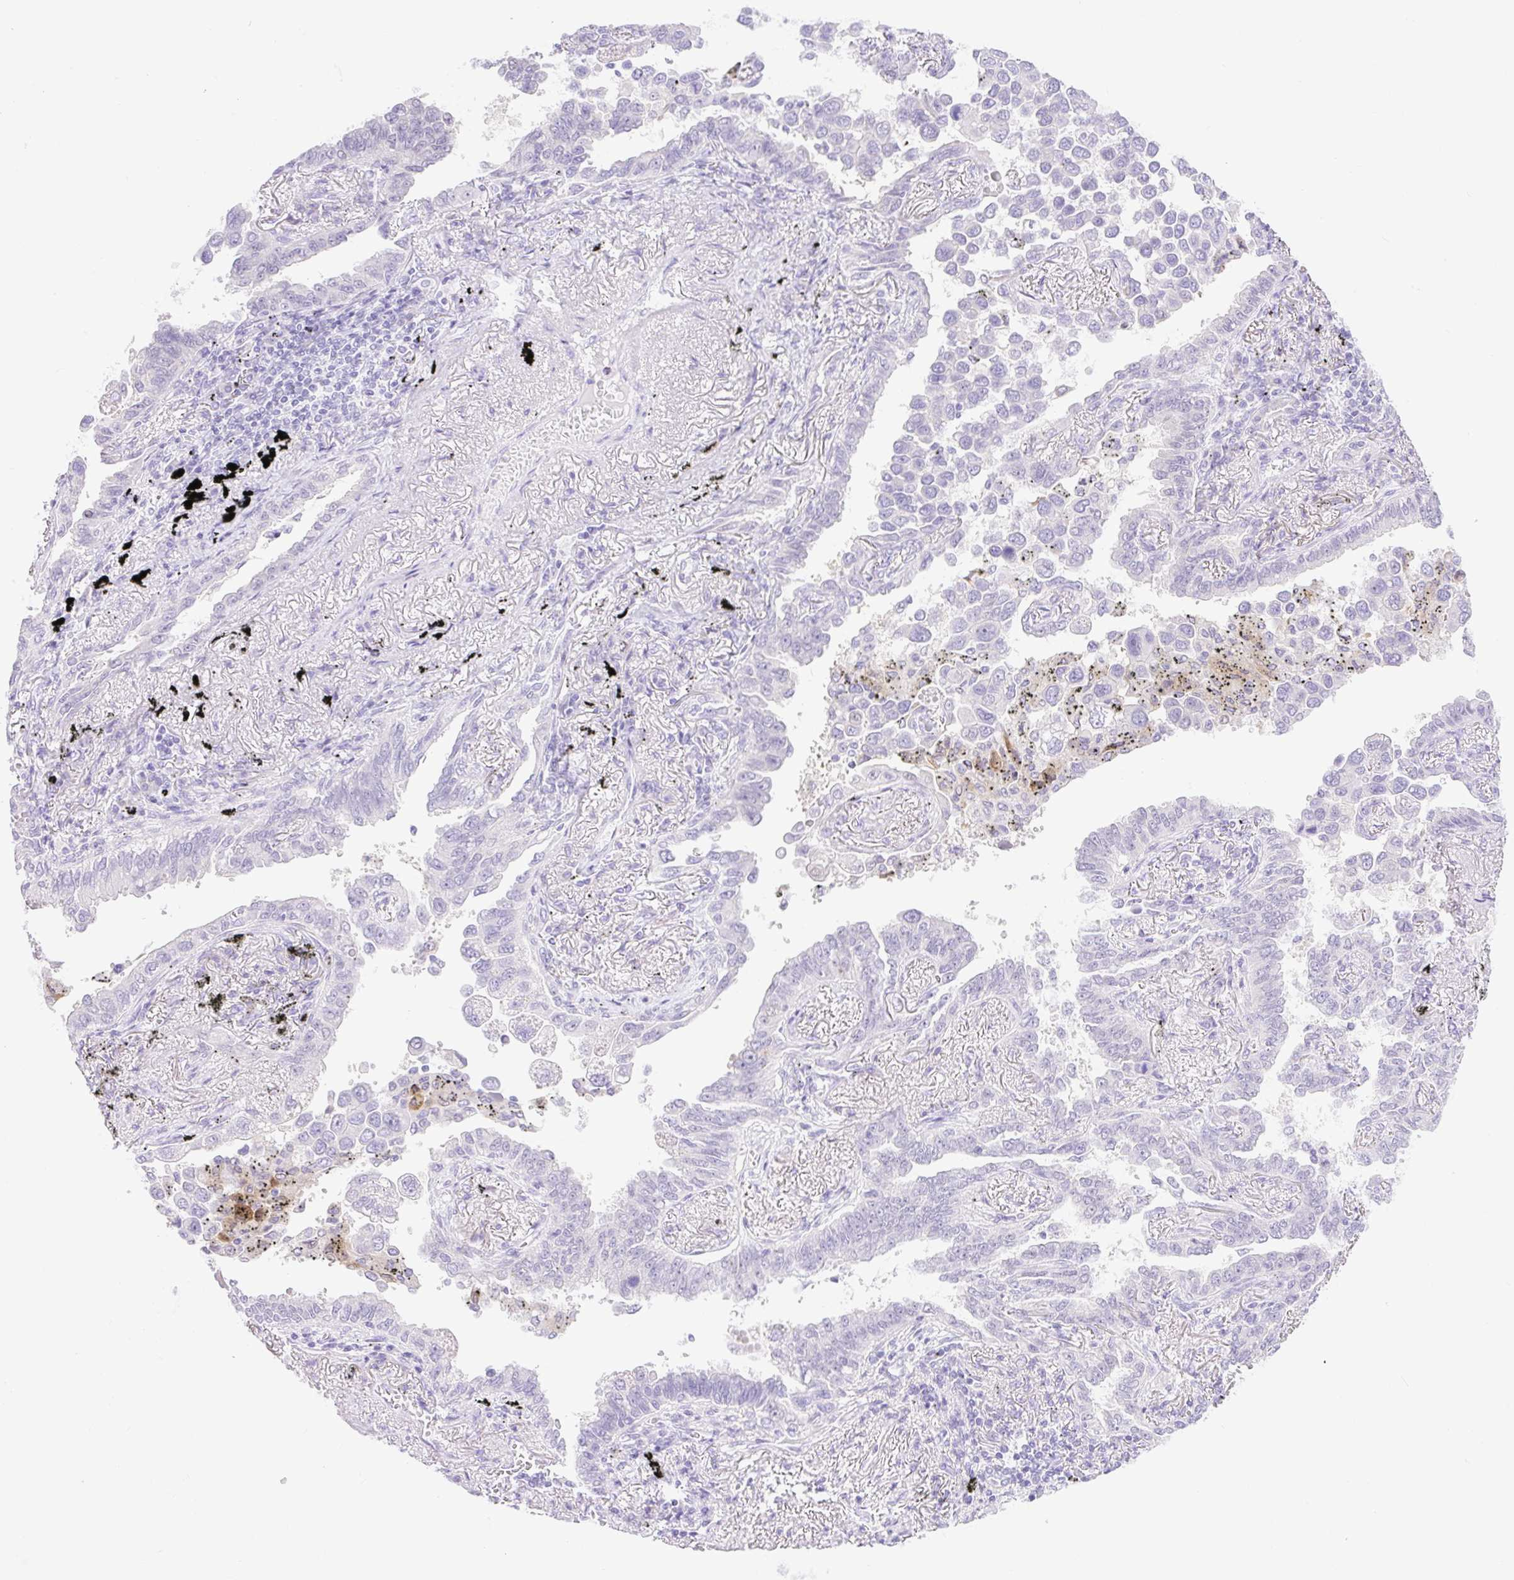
{"staining": {"intensity": "negative", "quantity": "none", "location": "none"}, "tissue": "lung cancer", "cell_type": "Tumor cells", "image_type": "cancer", "snomed": [{"axis": "morphology", "description": "Adenocarcinoma, NOS"}, {"axis": "topography", "description": "Lung"}], "caption": "An immunohistochemistry (IHC) photomicrograph of adenocarcinoma (lung) is shown. There is no staining in tumor cells of adenocarcinoma (lung). (DAB immunohistochemistry (IHC) visualized using brightfield microscopy, high magnification).", "gene": "SLC25A40", "patient": {"sex": "male", "age": 67}}